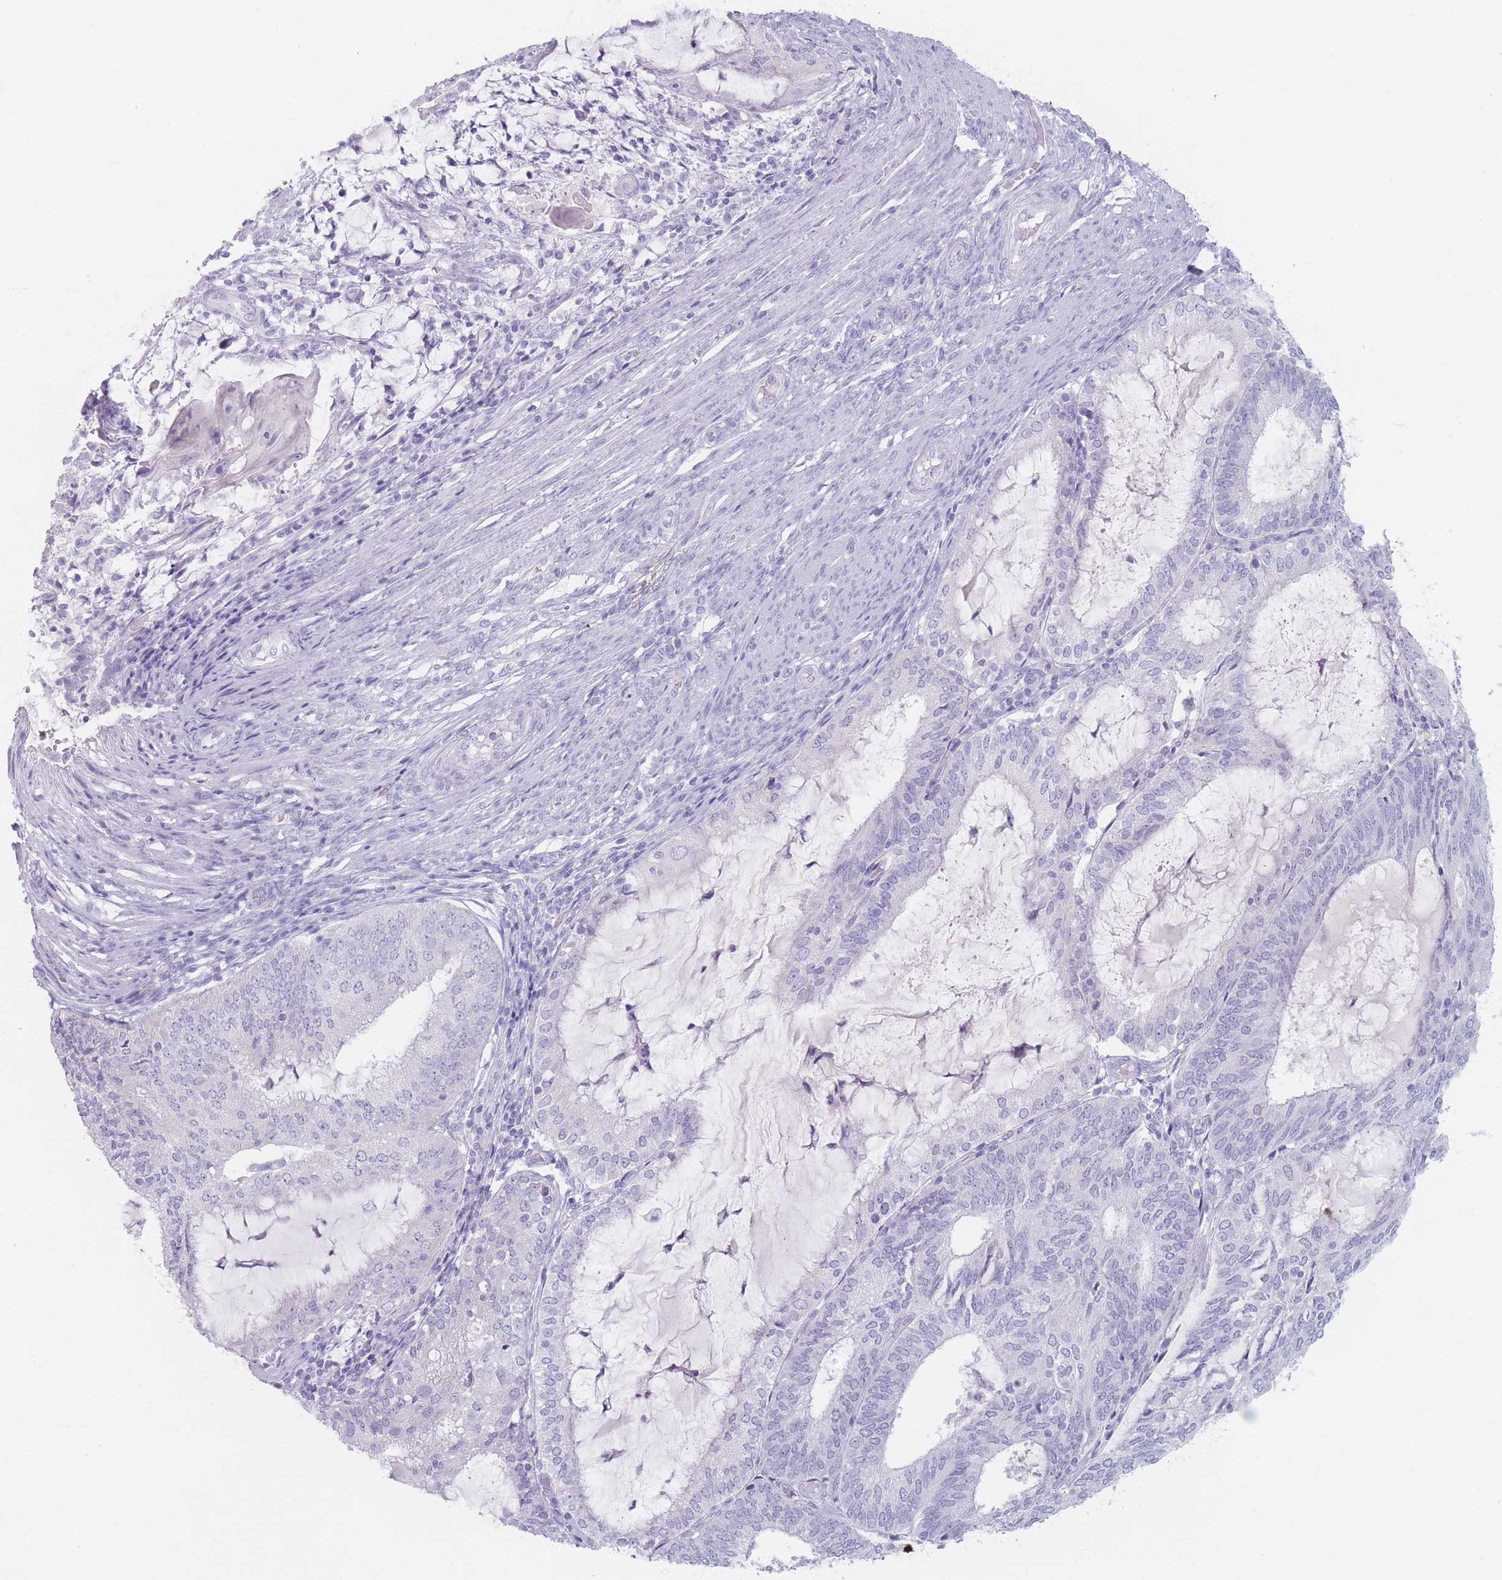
{"staining": {"intensity": "negative", "quantity": "none", "location": "none"}, "tissue": "endometrial cancer", "cell_type": "Tumor cells", "image_type": "cancer", "snomed": [{"axis": "morphology", "description": "Adenocarcinoma, NOS"}, {"axis": "topography", "description": "Endometrium"}], "caption": "High magnification brightfield microscopy of endometrial cancer (adenocarcinoma) stained with DAB (3,3'-diaminobenzidine) (brown) and counterstained with hematoxylin (blue): tumor cells show no significant positivity. (Brightfield microscopy of DAB immunohistochemistry at high magnification).", "gene": "PIGM", "patient": {"sex": "female", "age": 81}}